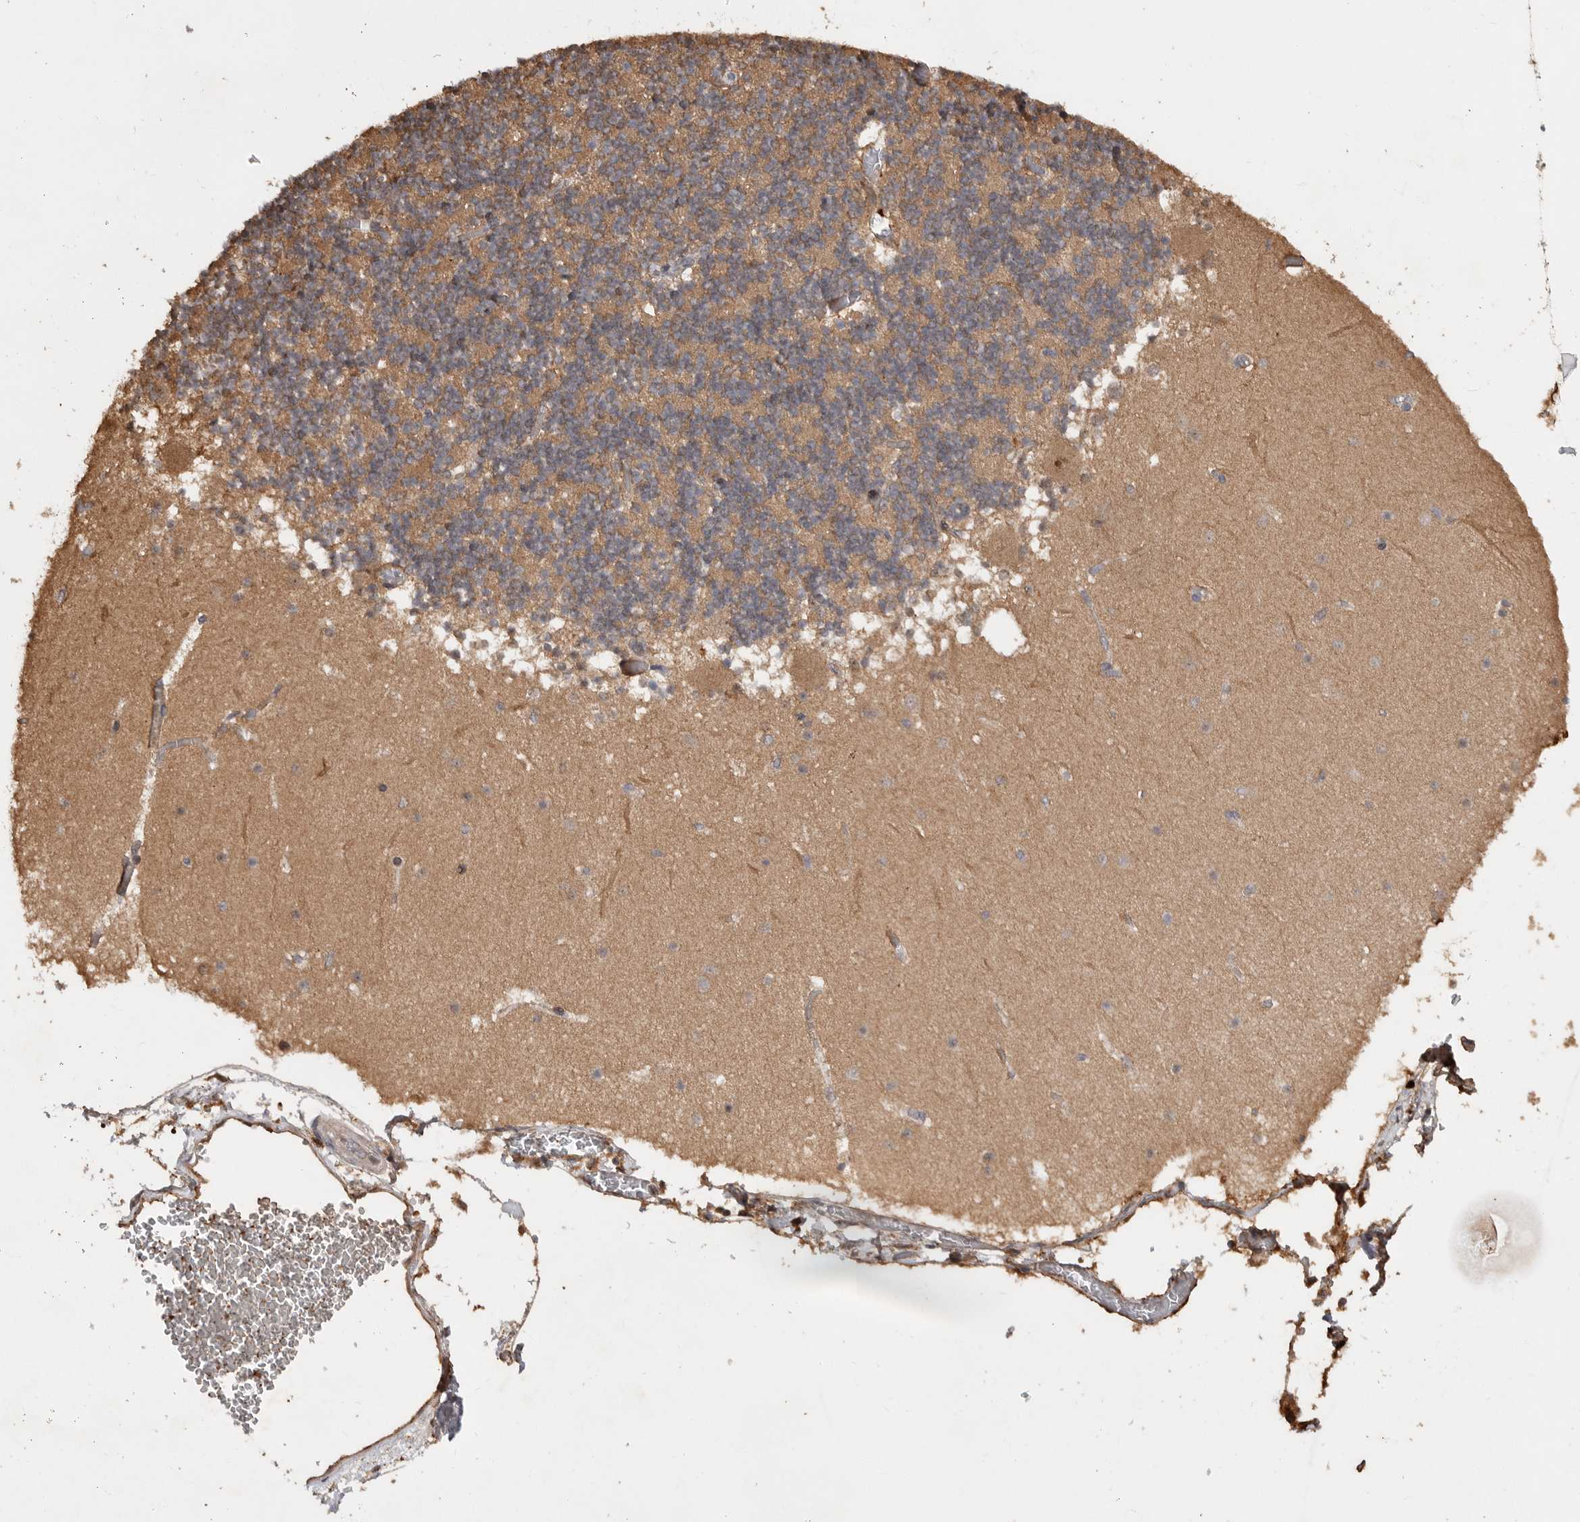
{"staining": {"intensity": "weak", "quantity": "<25%", "location": "cytoplasmic/membranous"}, "tissue": "cerebellum", "cell_type": "Cells in granular layer", "image_type": "normal", "snomed": [{"axis": "morphology", "description": "Normal tissue, NOS"}, {"axis": "topography", "description": "Cerebellum"}], "caption": "Immunohistochemistry (IHC) image of benign human cerebellum stained for a protein (brown), which reveals no expression in cells in granular layer. (DAB immunohistochemistry (IHC), high magnification).", "gene": "VN1R4", "patient": {"sex": "female", "age": 28}}